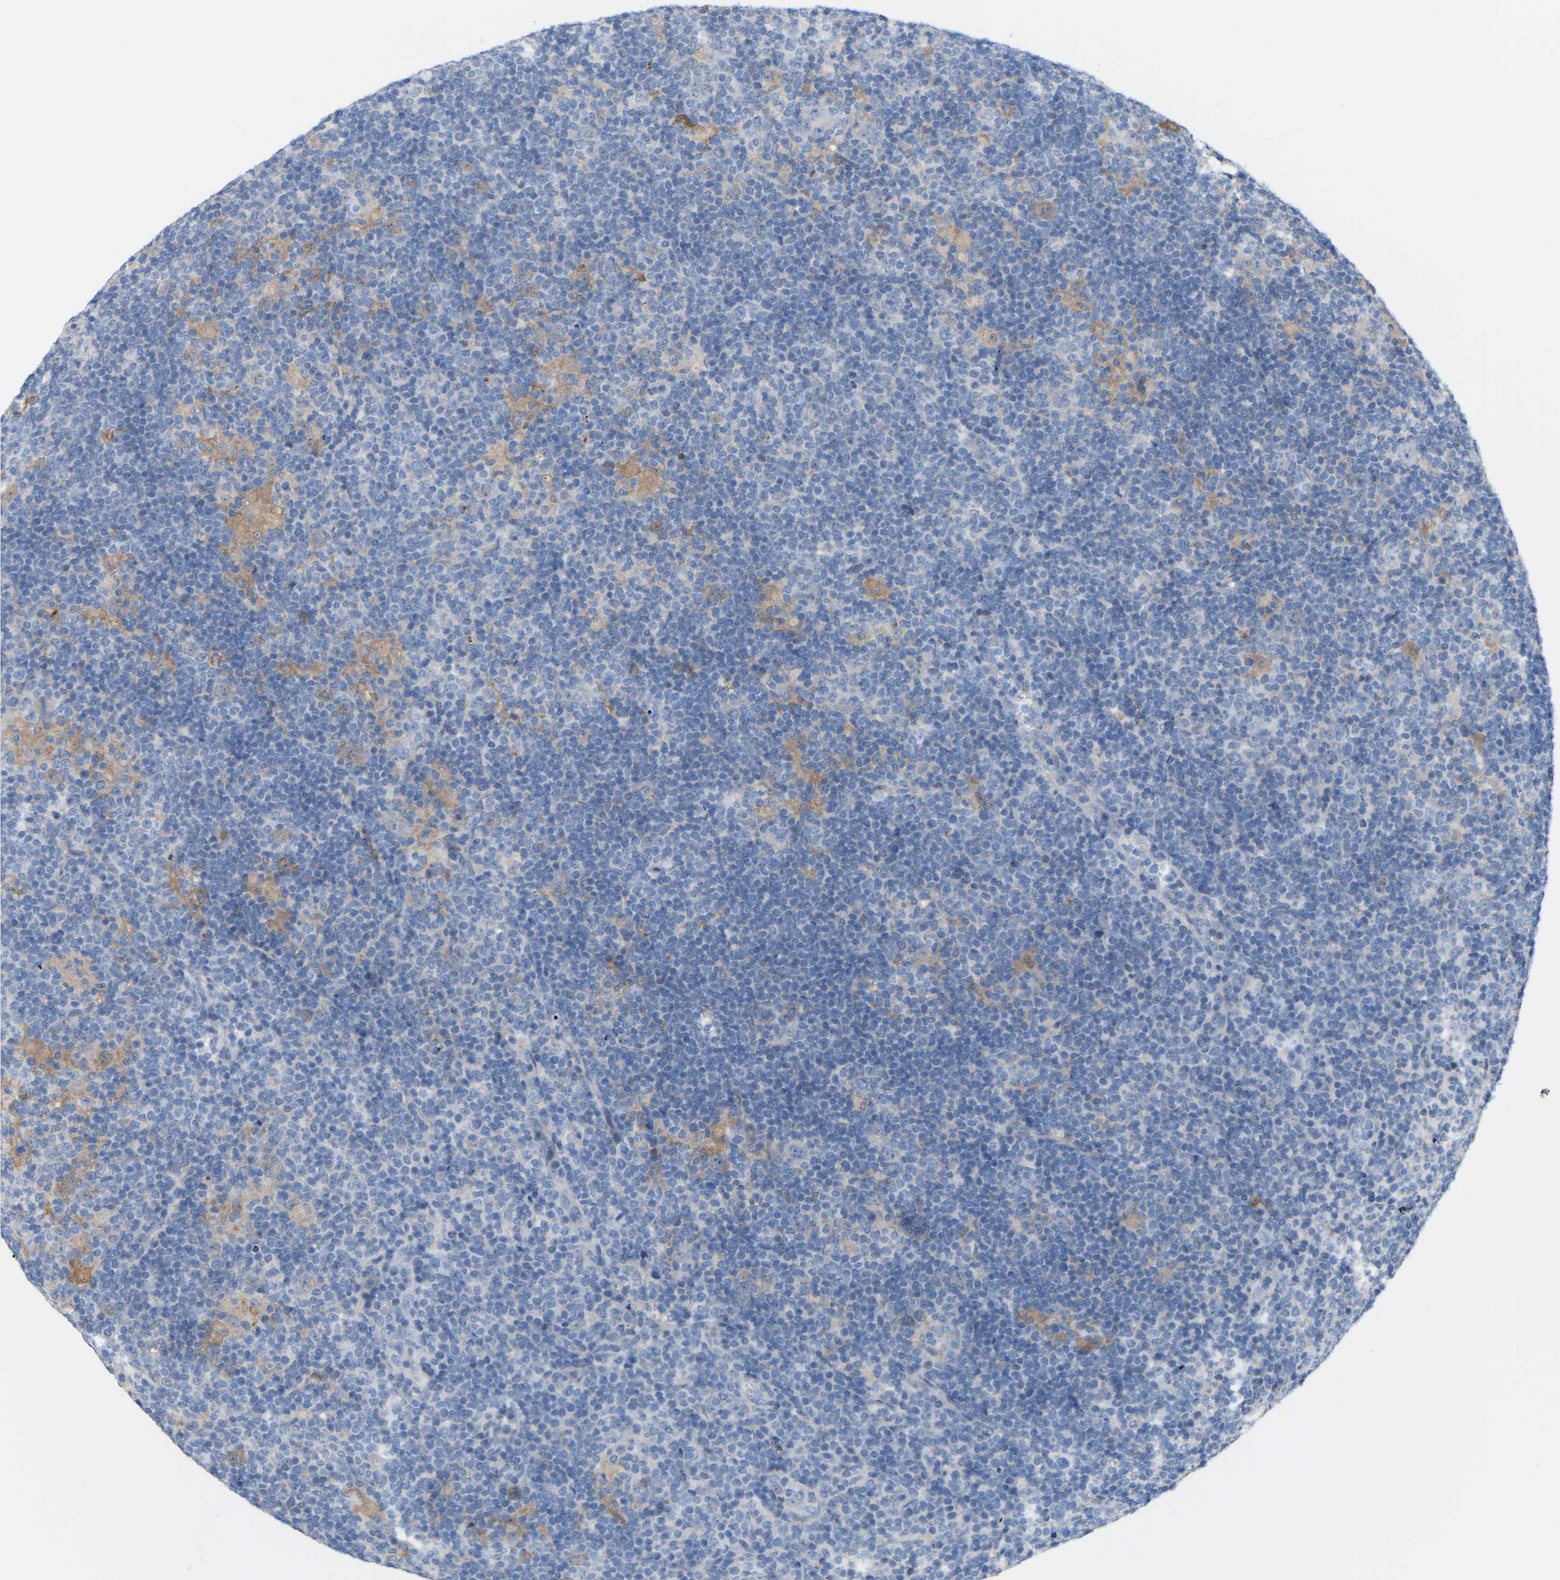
{"staining": {"intensity": "weak", "quantity": "25%-75%", "location": "cytoplasmic/membranous"}, "tissue": "lymphoma", "cell_type": "Tumor cells", "image_type": "cancer", "snomed": [{"axis": "morphology", "description": "Hodgkin's disease, NOS"}, {"axis": "topography", "description": "Lymph node"}], "caption": "This micrograph demonstrates immunohistochemistry staining of lymphoma, with low weak cytoplasmic/membranous expression in approximately 25%-75% of tumor cells.", "gene": "ABTB2", "patient": {"sex": "female", "age": 57}}